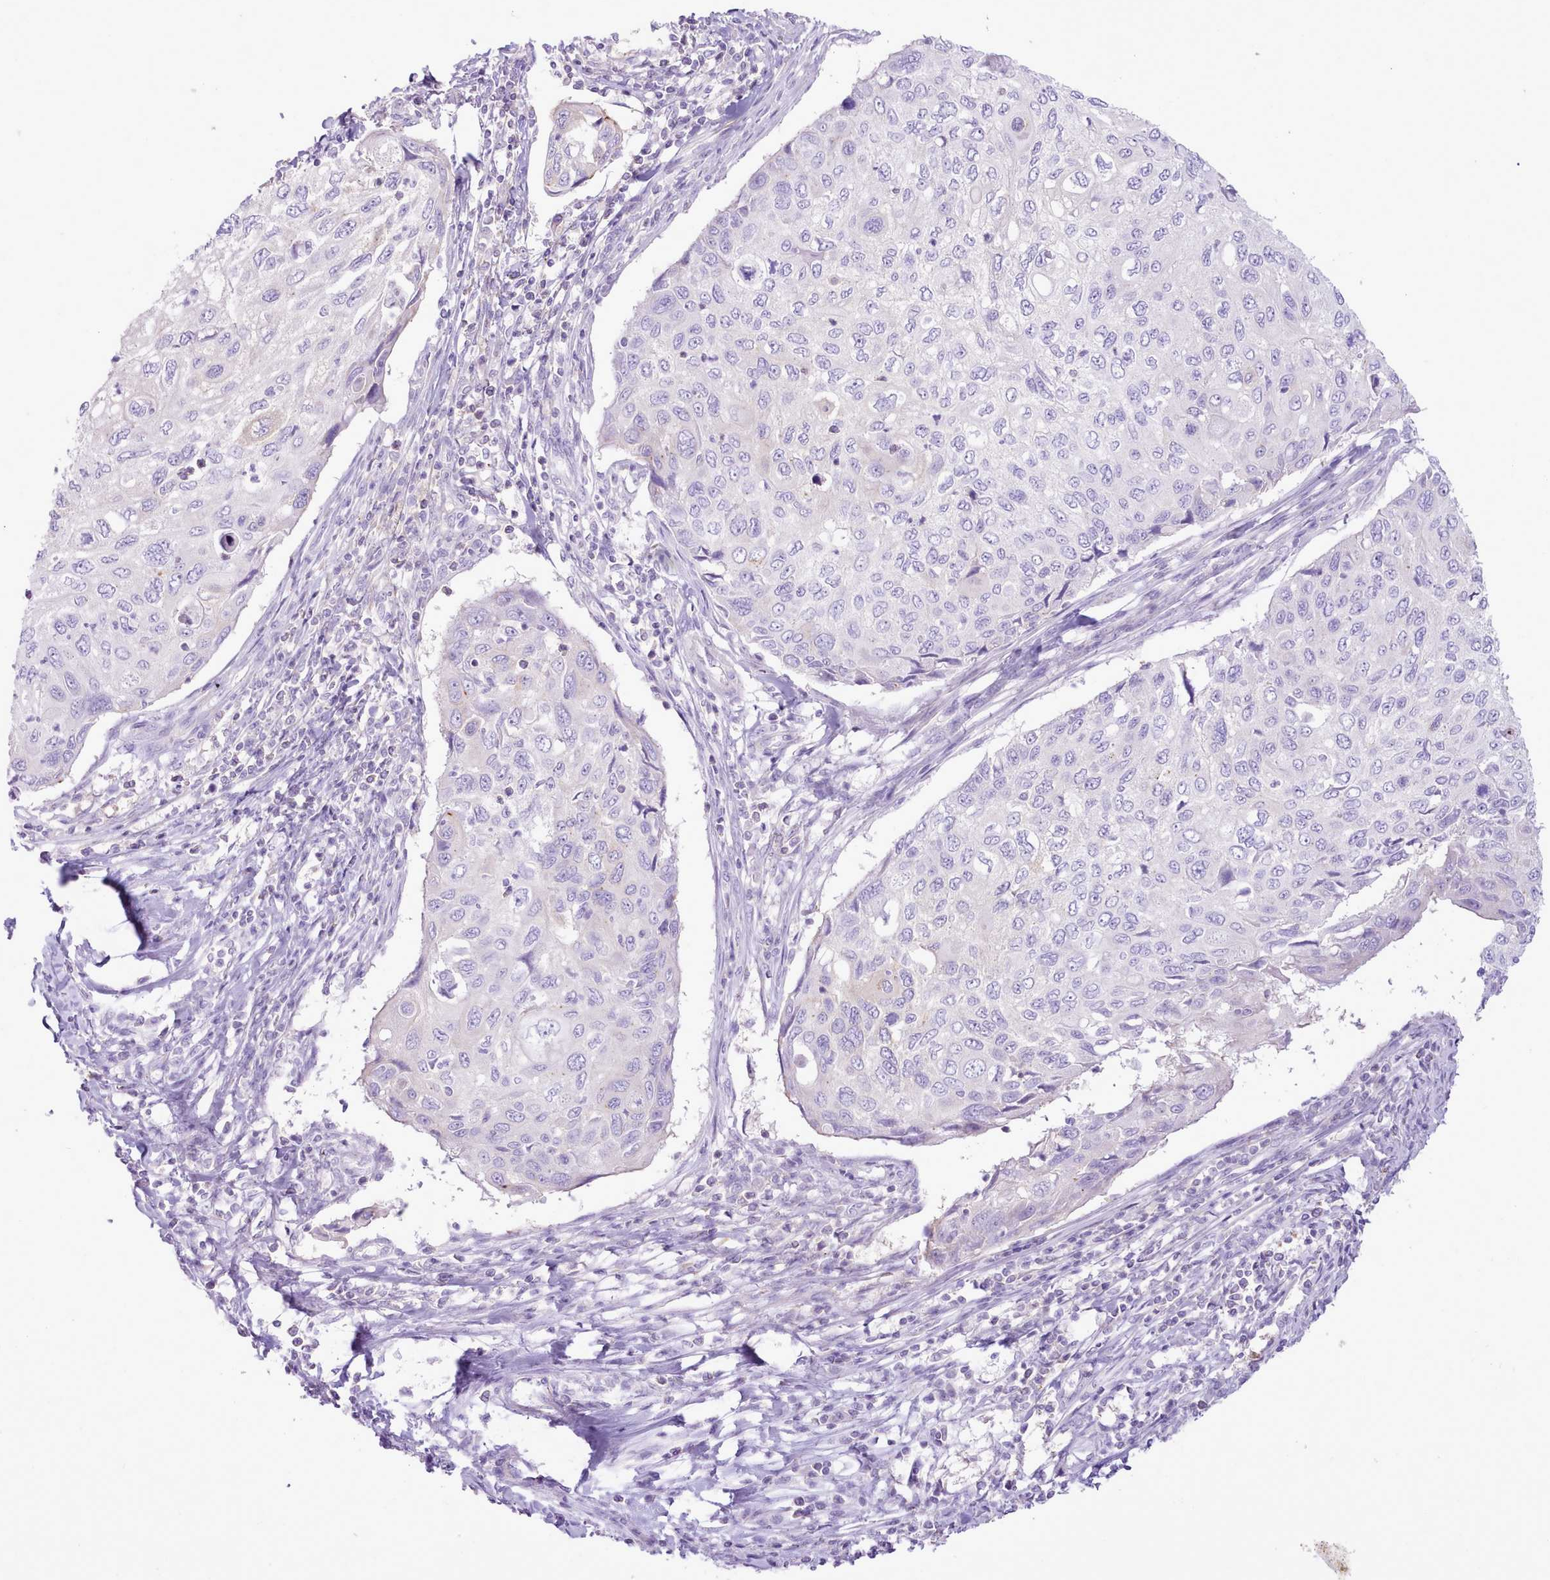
{"staining": {"intensity": "negative", "quantity": "none", "location": "none"}, "tissue": "cervical cancer", "cell_type": "Tumor cells", "image_type": "cancer", "snomed": [{"axis": "morphology", "description": "Squamous cell carcinoma, NOS"}, {"axis": "topography", "description": "Cervix"}], "caption": "Tumor cells are negative for protein expression in human squamous cell carcinoma (cervical).", "gene": "MDFI", "patient": {"sex": "female", "age": 70}}